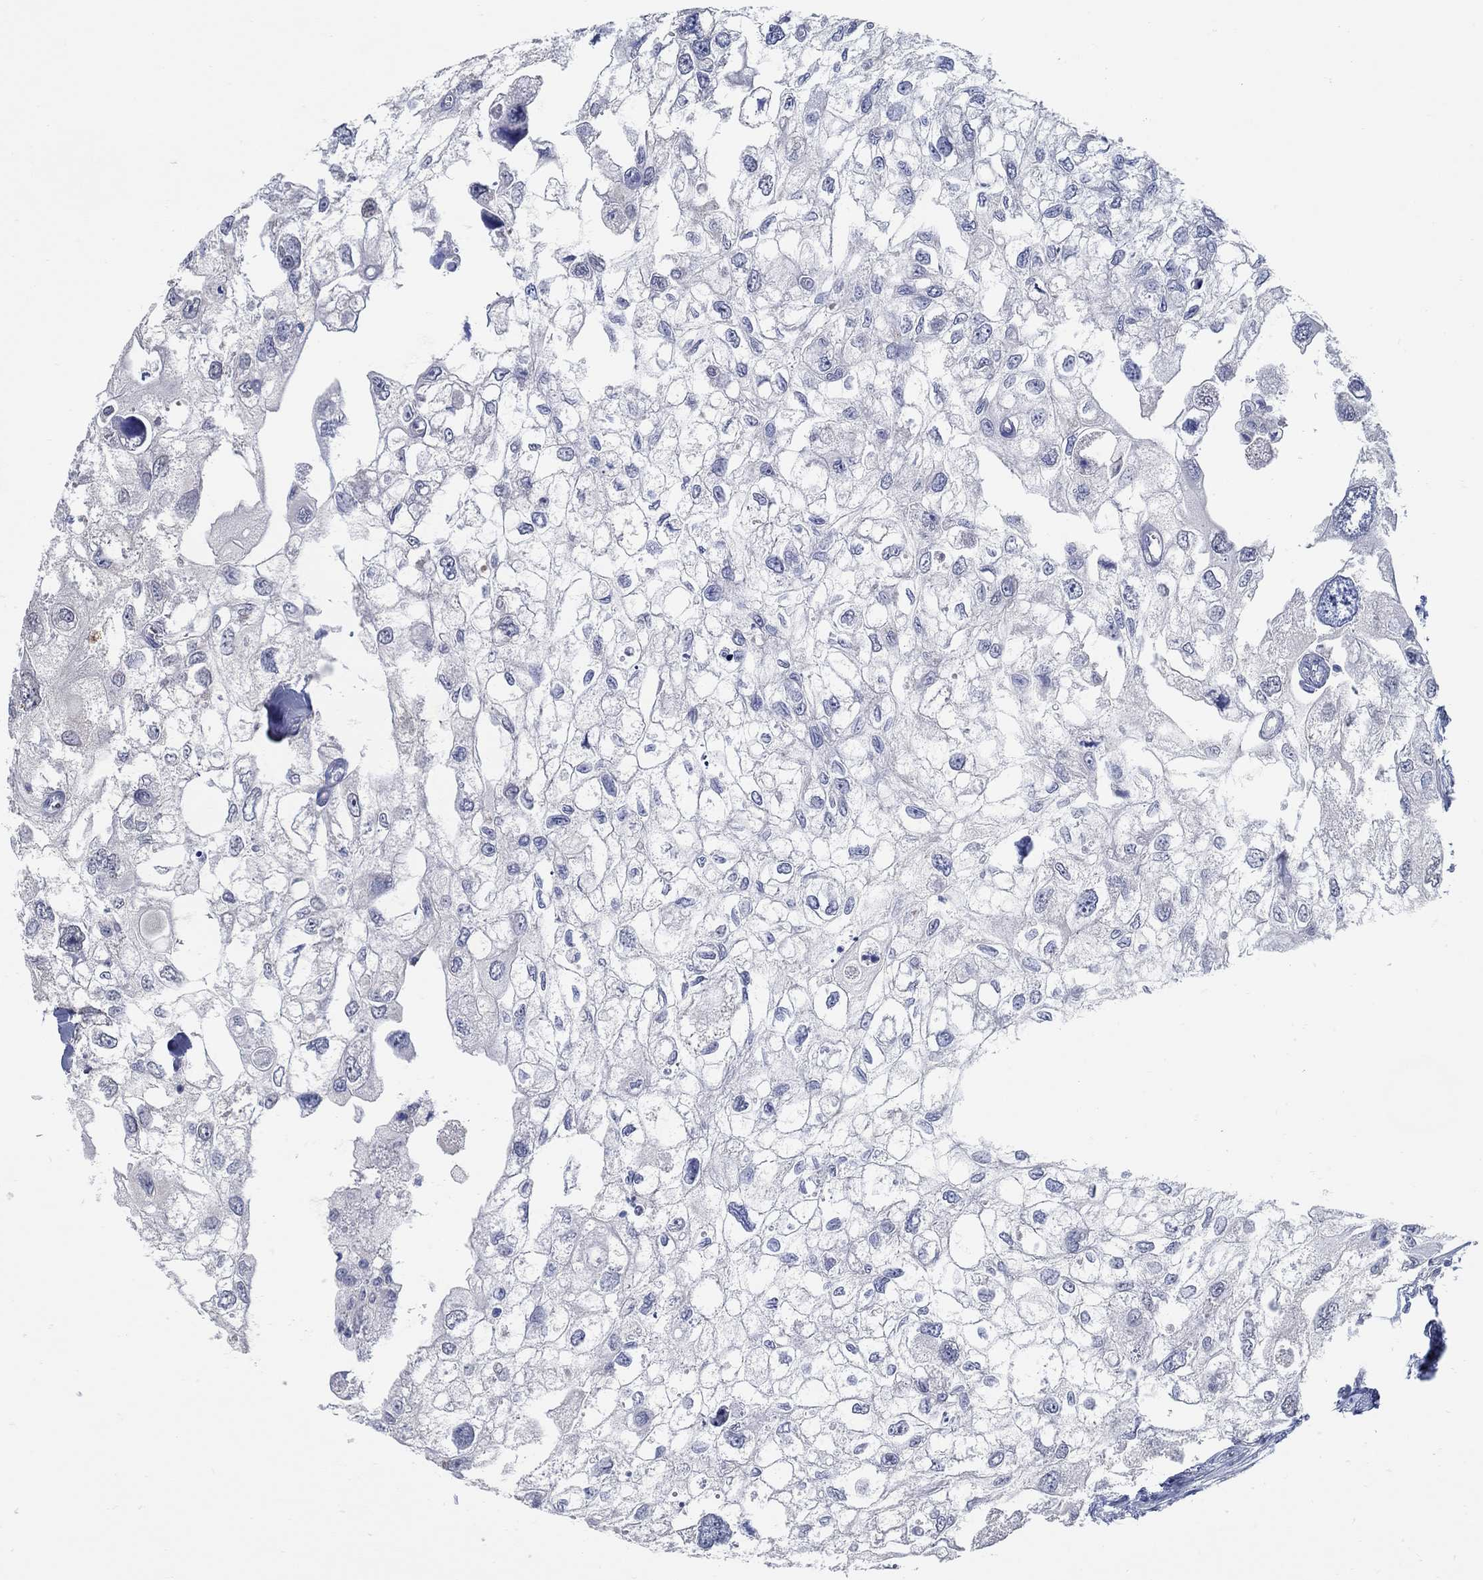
{"staining": {"intensity": "negative", "quantity": "none", "location": "none"}, "tissue": "urothelial cancer", "cell_type": "Tumor cells", "image_type": "cancer", "snomed": [{"axis": "morphology", "description": "Urothelial carcinoma, High grade"}, {"axis": "topography", "description": "Urinary bladder"}], "caption": "This is an immunohistochemistry histopathology image of urothelial cancer. There is no staining in tumor cells.", "gene": "PCDH11X", "patient": {"sex": "male", "age": 59}}